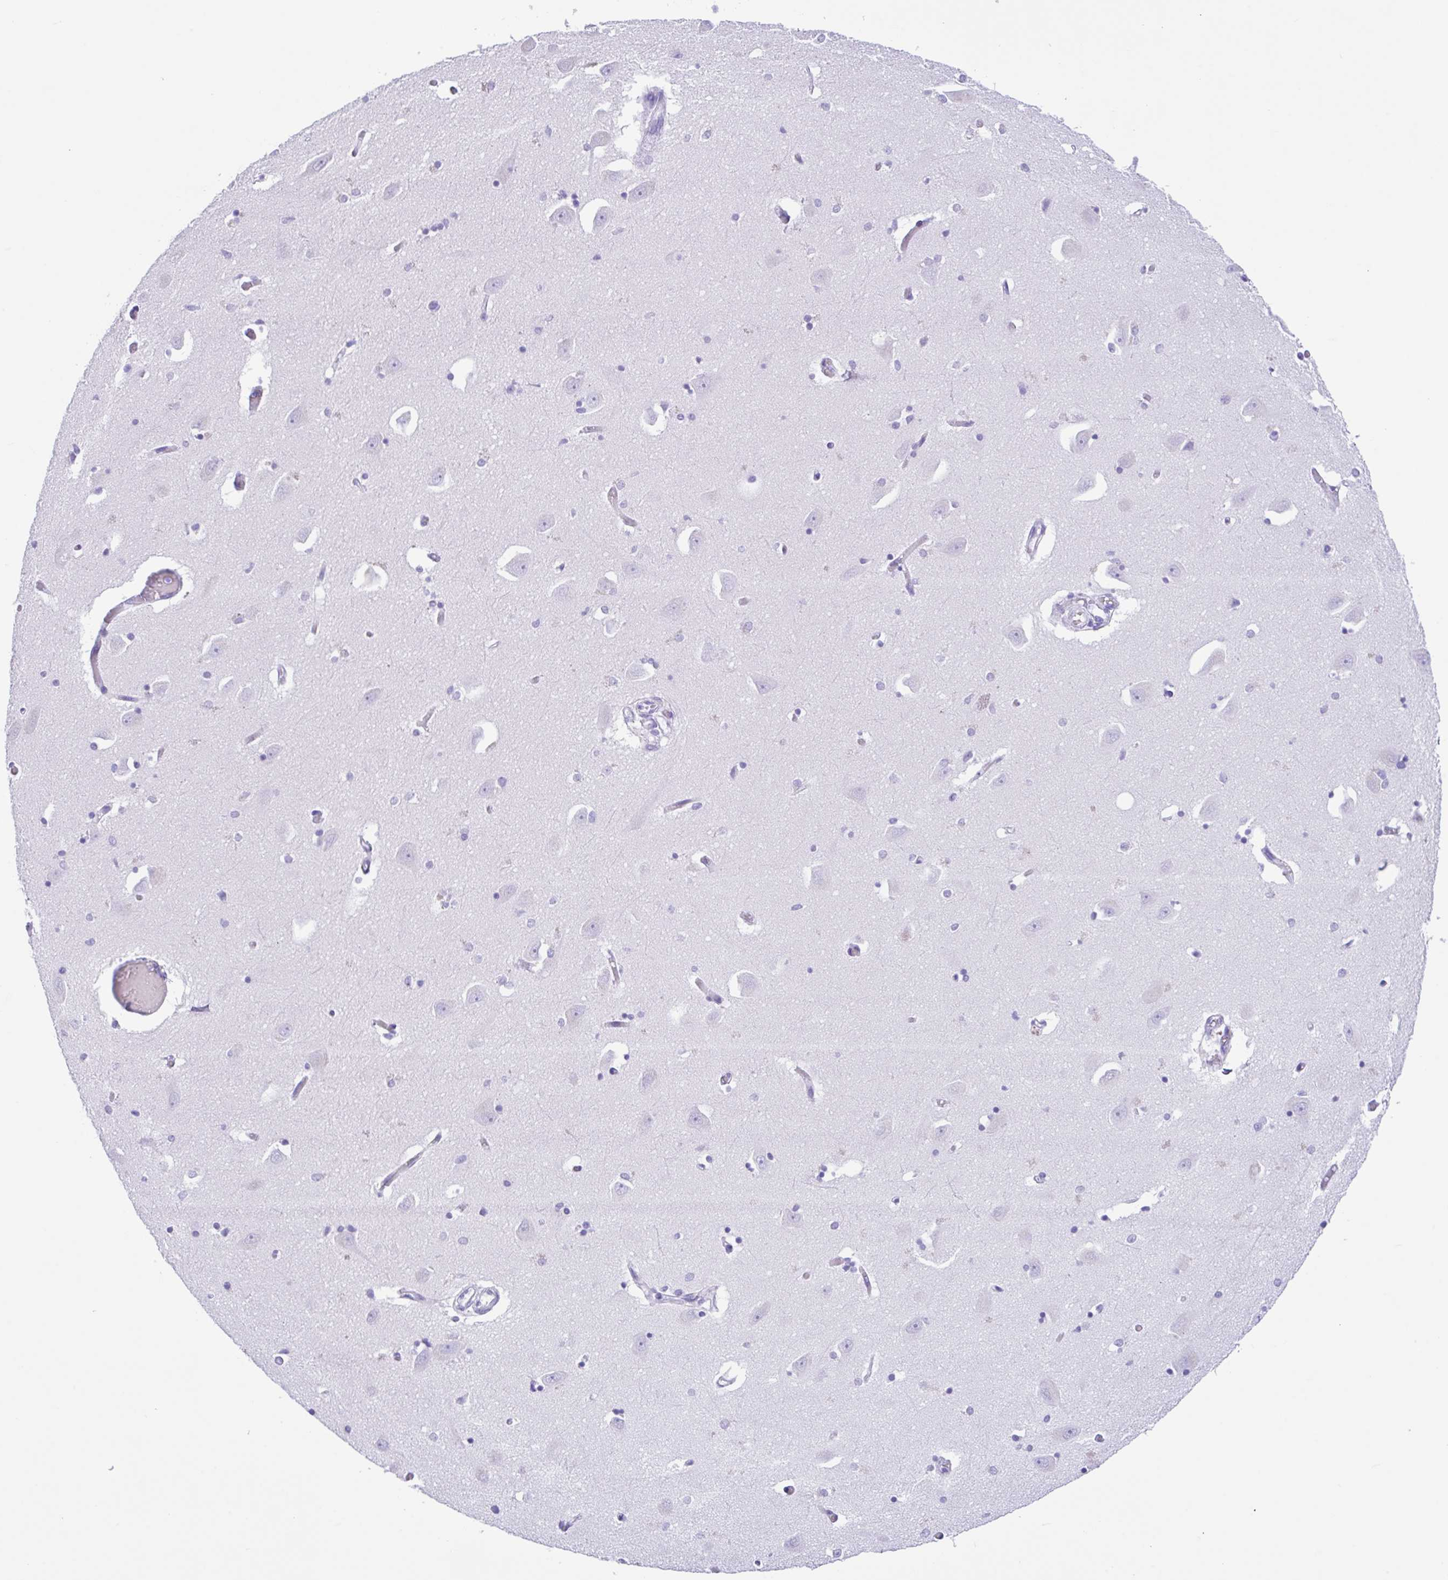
{"staining": {"intensity": "negative", "quantity": "none", "location": "none"}, "tissue": "caudate", "cell_type": "Glial cells", "image_type": "normal", "snomed": [{"axis": "morphology", "description": "Normal tissue, NOS"}, {"axis": "topography", "description": "Lateral ventricle wall"}, {"axis": "topography", "description": "Hippocampus"}], "caption": "Immunohistochemistry (IHC) micrograph of unremarkable caudate stained for a protein (brown), which demonstrates no expression in glial cells.", "gene": "CPA1", "patient": {"sex": "female", "age": 63}}